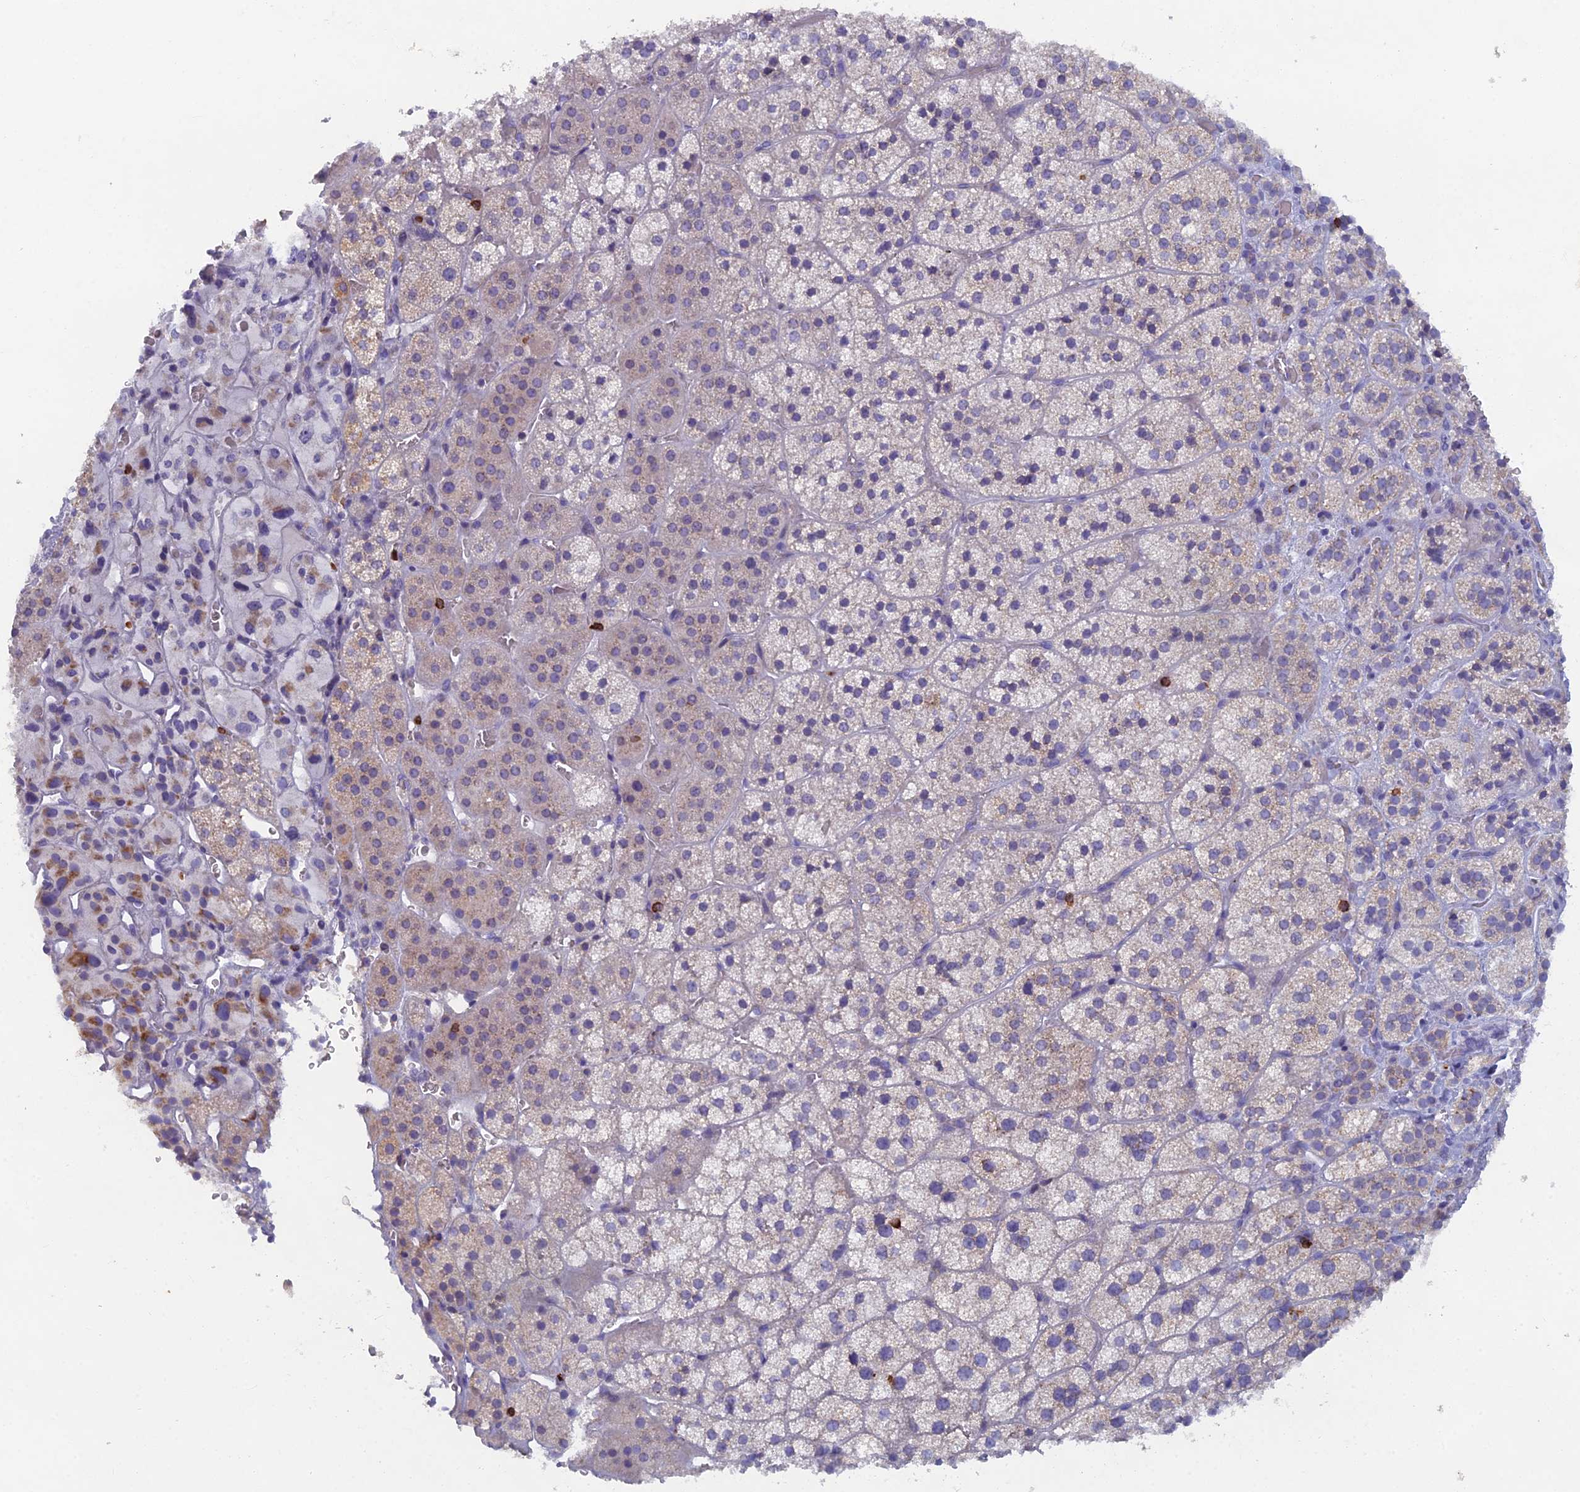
{"staining": {"intensity": "weak", "quantity": "<25%", "location": "cytoplasmic/membranous"}, "tissue": "adrenal gland", "cell_type": "Glandular cells", "image_type": "normal", "snomed": [{"axis": "morphology", "description": "Normal tissue, NOS"}, {"axis": "topography", "description": "Adrenal gland"}], "caption": "DAB (3,3'-diaminobenzidine) immunohistochemical staining of normal human adrenal gland reveals no significant expression in glandular cells.", "gene": "ABI3BP", "patient": {"sex": "female", "age": 44}}